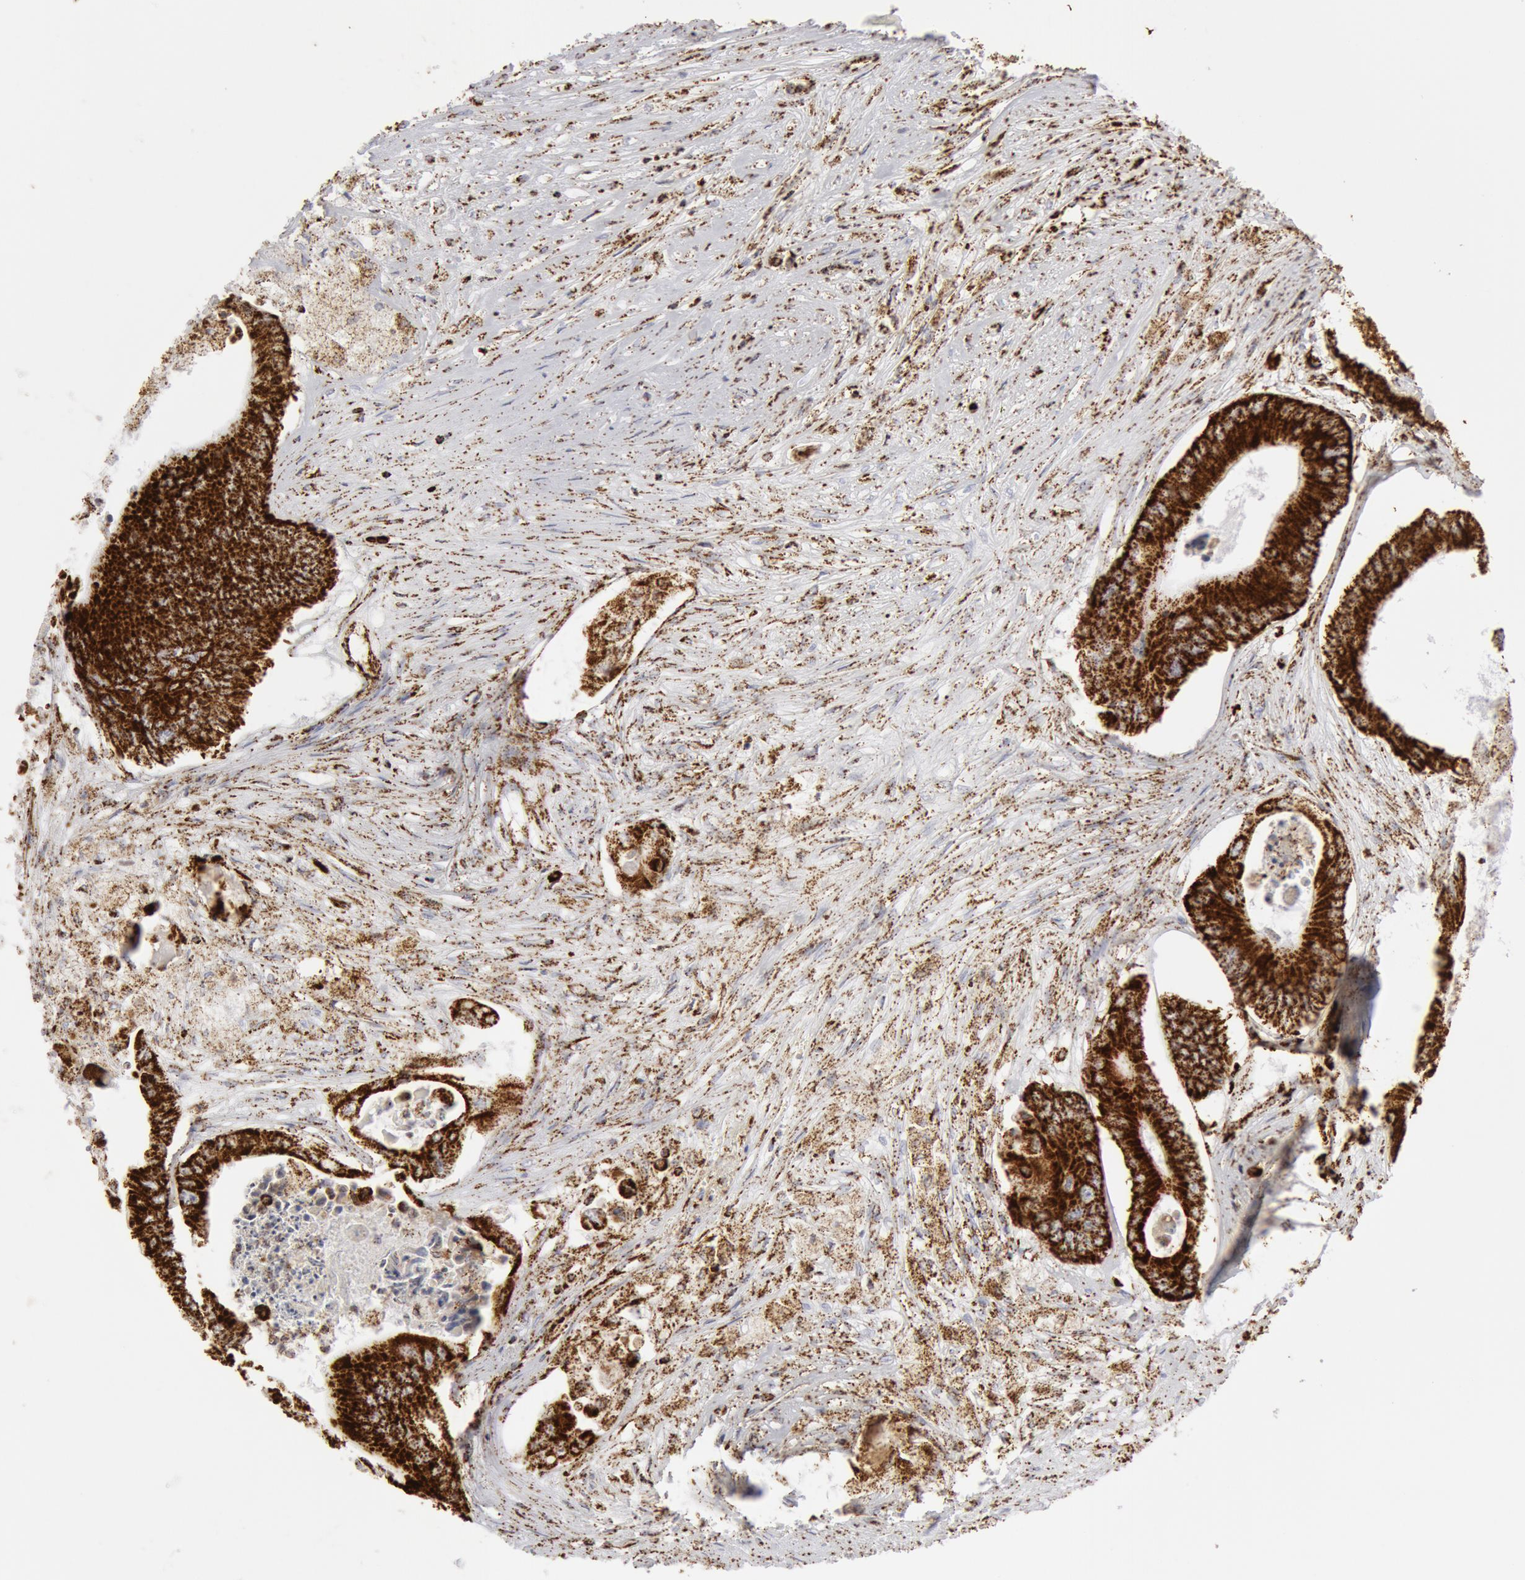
{"staining": {"intensity": "strong", "quantity": ">75%", "location": "cytoplasmic/membranous"}, "tissue": "colorectal cancer", "cell_type": "Tumor cells", "image_type": "cancer", "snomed": [{"axis": "morphology", "description": "Adenocarcinoma, NOS"}, {"axis": "topography", "description": "Colon"}], "caption": "Colorectal cancer stained with immunohistochemistry shows strong cytoplasmic/membranous positivity in approximately >75% of tumor cells.", "gene": "ATP5F1B", "patient": {"sex": "male", "age": 65}}